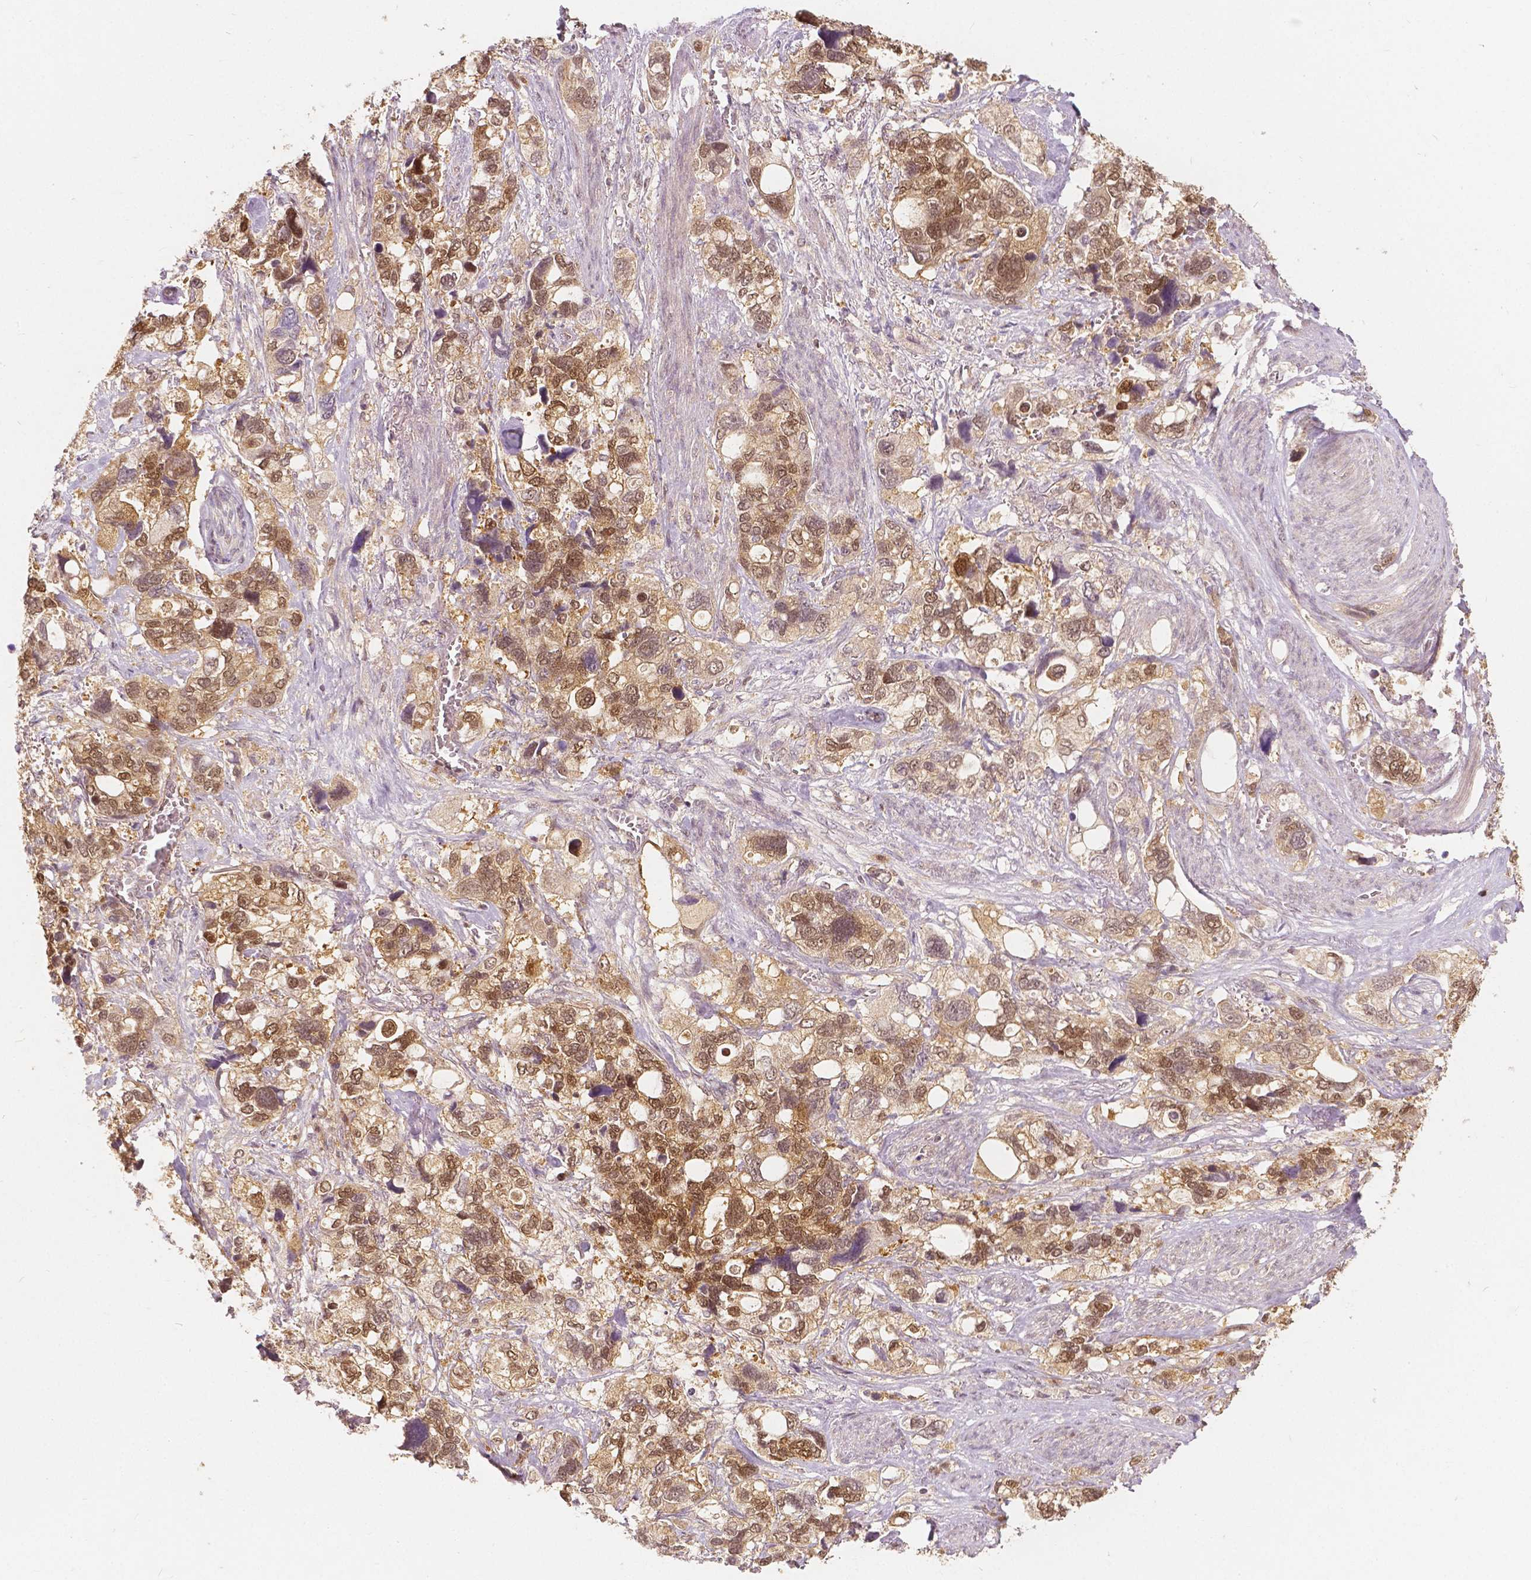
{"staining": {"intensity": "moderate", "quantity": ">75%", "location": "cytoplasmic/membranous,nuclear"}, "tissue": "stomach cancer", "cell_type": "Tumor cells", "image_type": "cancer", "snomed": [{"axis": "morphology", "description": "Adenocarcinoma, NOS"}, {"axis": "topography", "description": "Stomach, upper"}], "caption": "Stomach cancer was stained to show a protein in brown. There is medium levels of moderate cytoplasmic/membranous and nuclear staining in about >75% of tumor cells.", "gene": "NAPRT", "patient": {"sex": "female", "age": 81}}